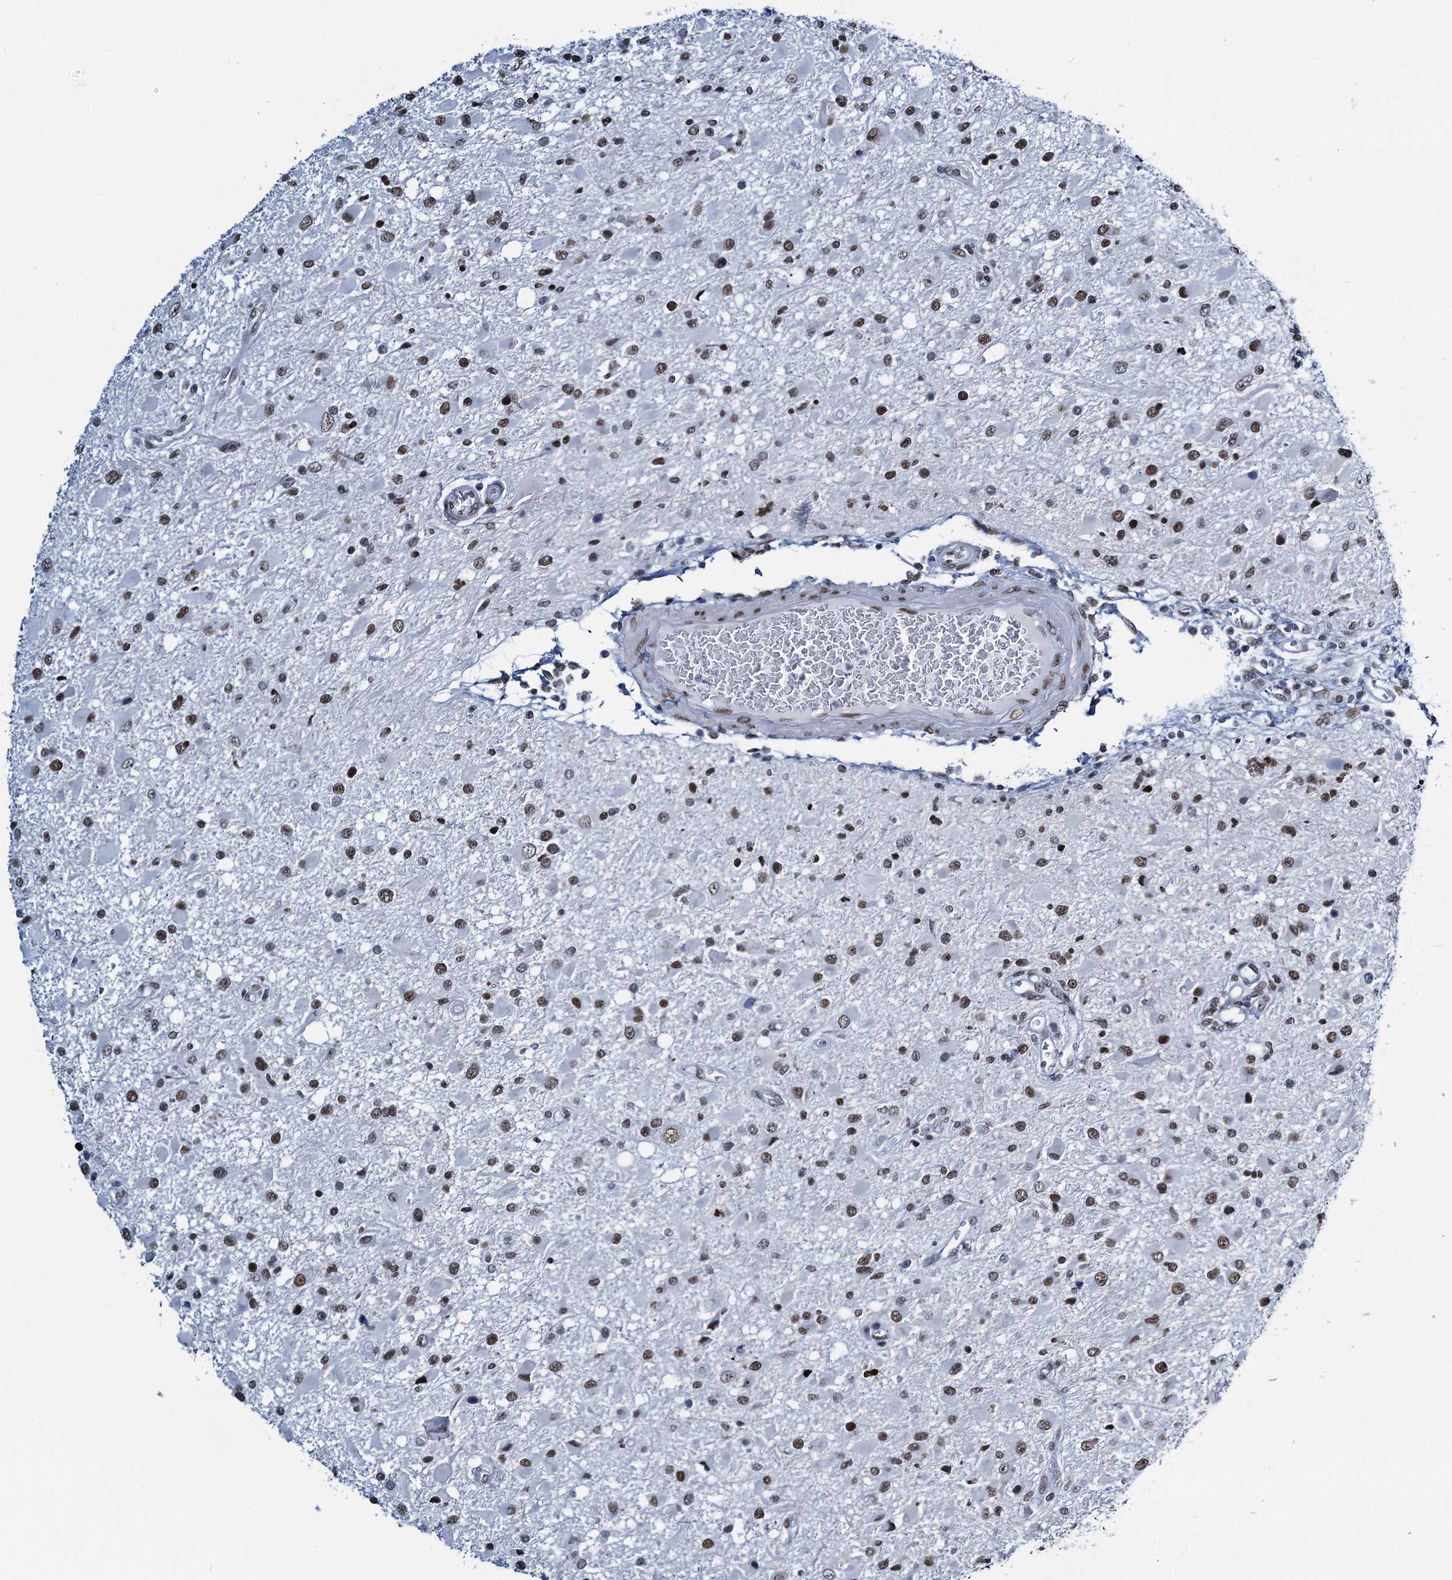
{"staining": {"intensity": "moderate", "quantity": ">75%", "location": "nuclear"}, "tissue": "glioma", "cell_type": "Tumor cells", "image_type": "cancer", "snomed": [{"axis": "morphology", "description": "Glioma, malignant, High grade"}, {"axis": "topography", "description": "Brain"}], "caption": "A histopathology image of glioma stained for a protein displays moderate nuclear brown staining in tumor cells.", "gene": "HNRNPUL2", "patient": {"sex": "male", "age": 53}}